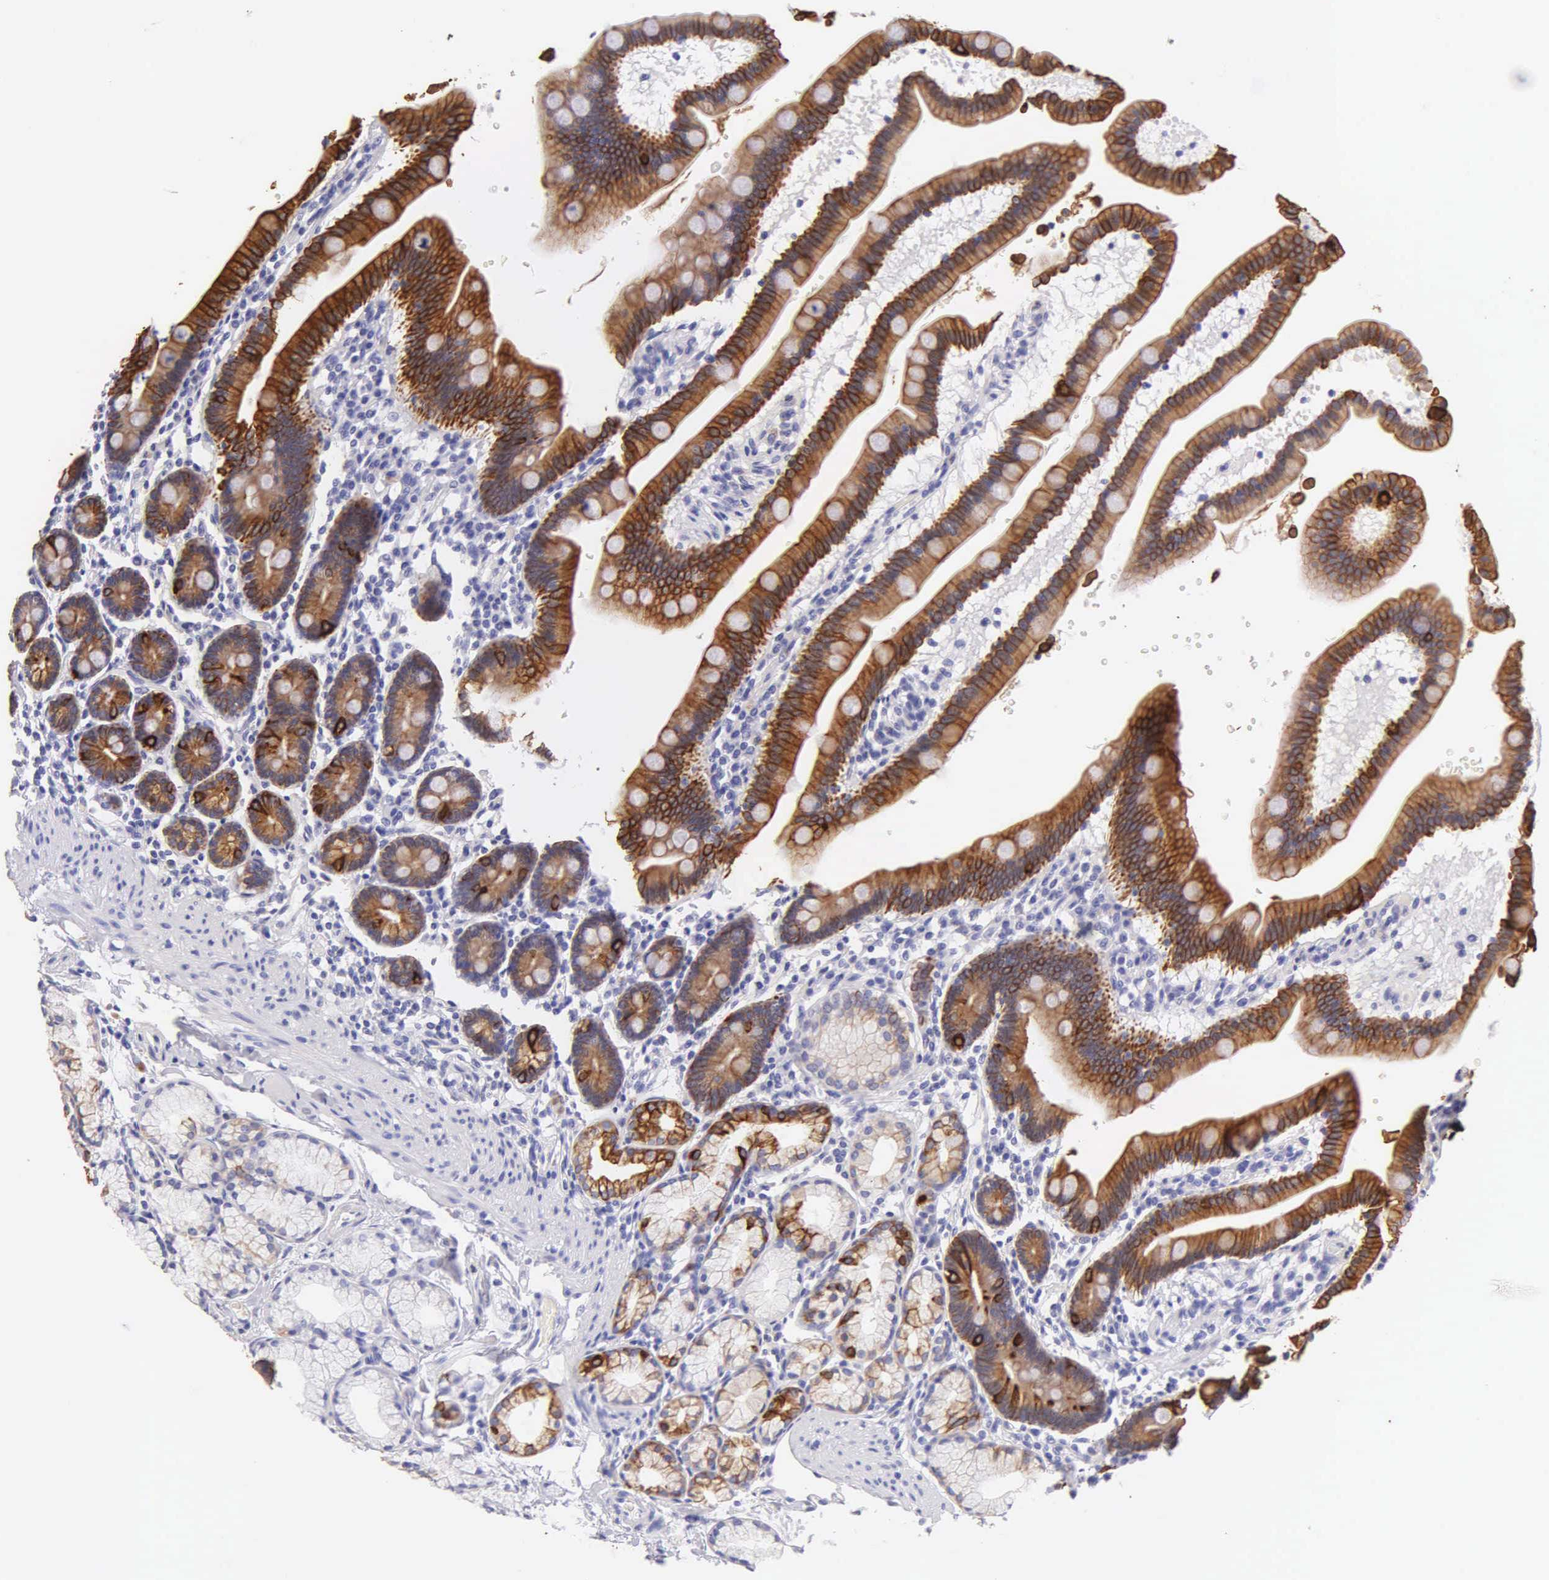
{"staining": {"intensity": "strong", "quantity": ">75%", "location": "cytoplasmic/membranous"}, "tissue": "duodenum", "cell_type": "Glandular cells", "image_type": "normal", "snomed": [{"axis": "morphology", "description": "Normal tissue, NOS"}, {"axis": "topography", "description": "Duodenum"}], "caption": "An image showing strong cytoplasmic/membranous staining in about >75% of glandular cells in benign duodenum, as visualized by brown immunohistochemical staining.", "gene": "KRT14", "patient": {"sex": "female", "age": 77}}